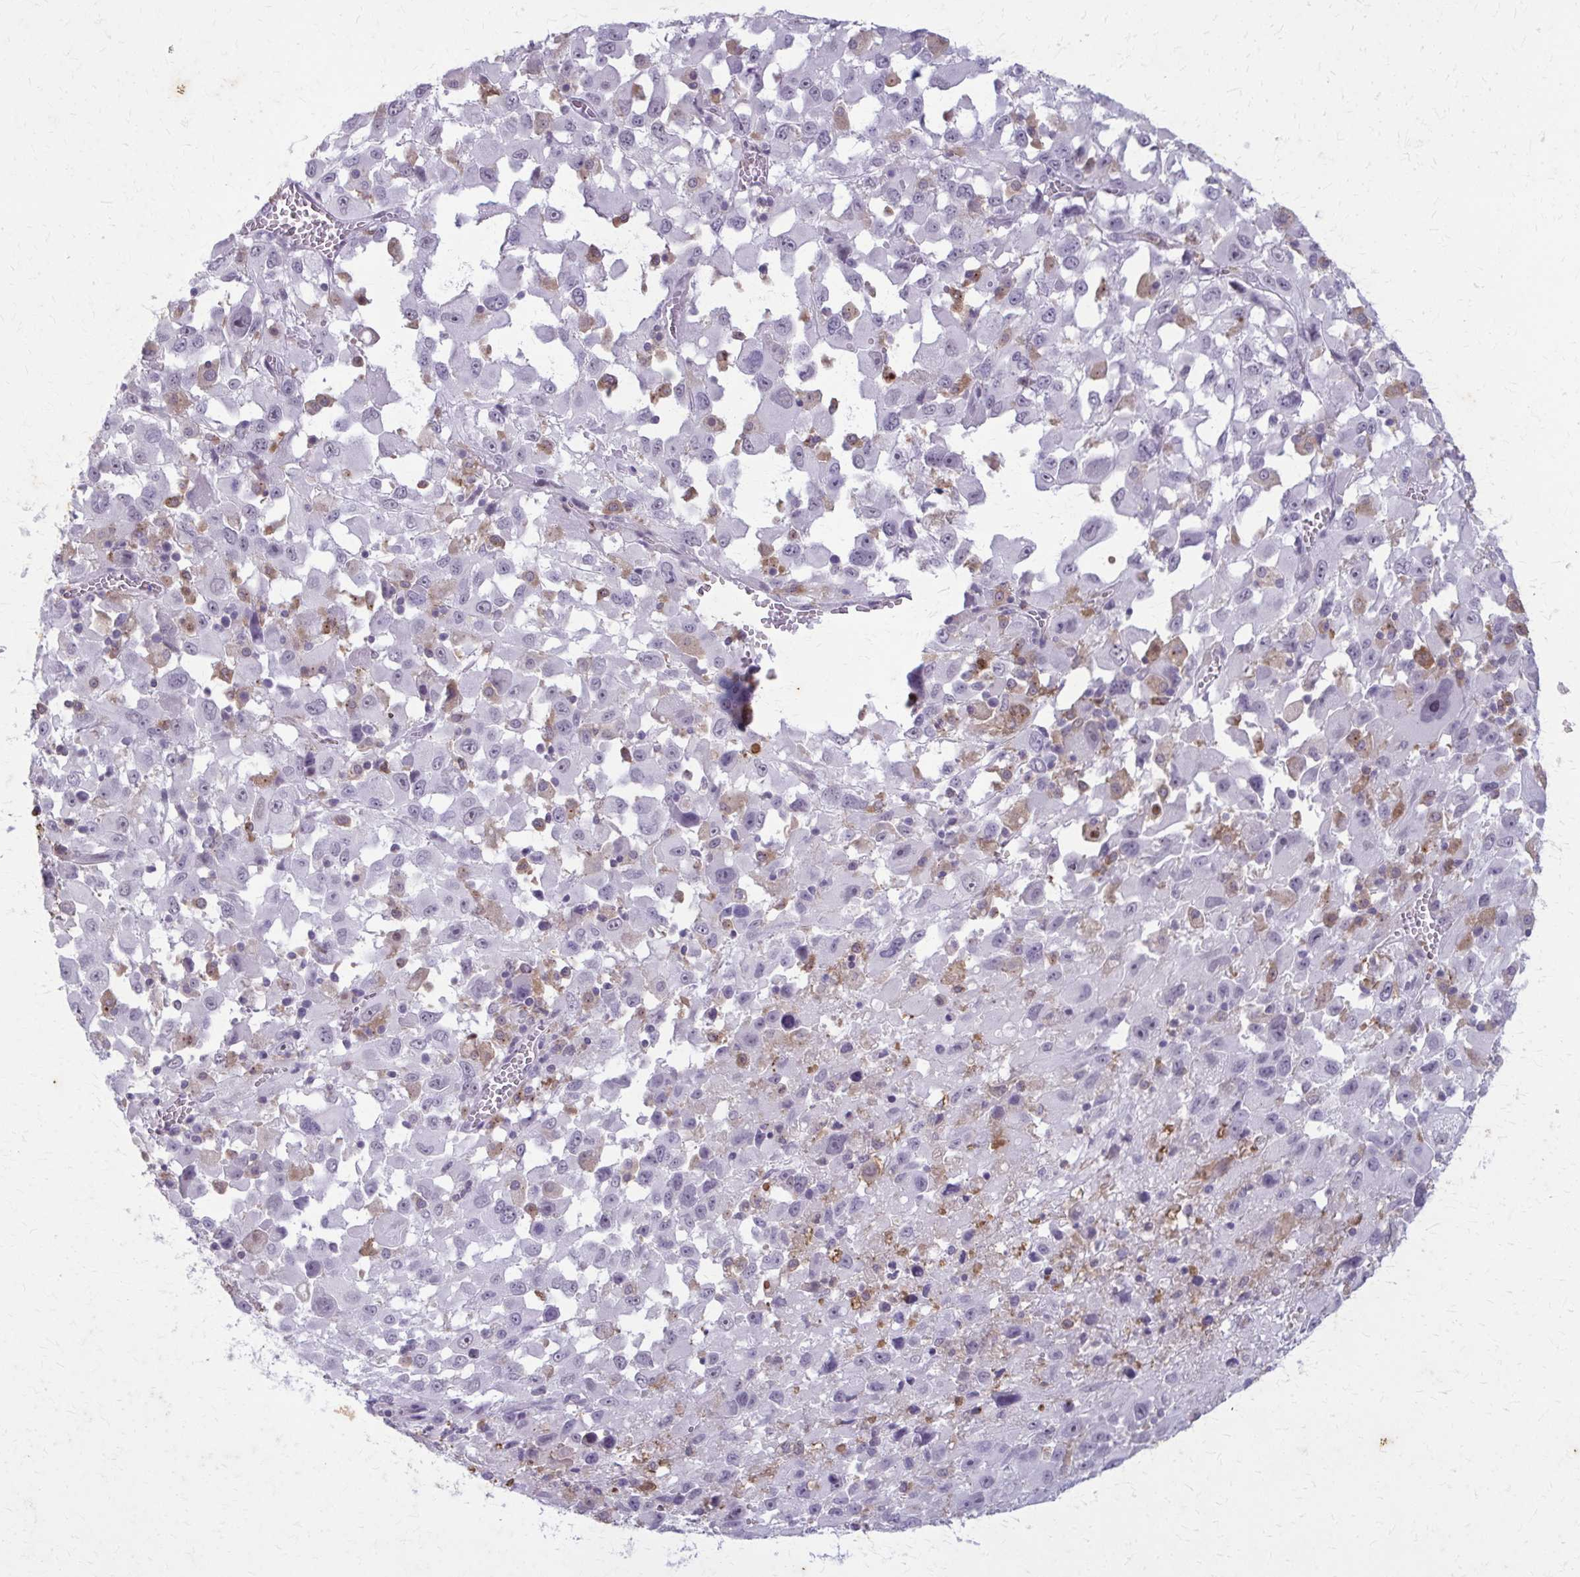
{"staining": {"intensity": "negative", "quantity": "none", "location": "none"}, "tissue": "melanoma", "cell_type": "Tumor cells", "image_type": "cancer", "snomed": [{"axis": "morphology", "description": "Malignant melanoma, Metastatic site"}, {"axis": "topography", "description": "Soft tissue"}], "caption": "Melanoma was stained to show a protein in brown. There is no significant expression in tumor cells. Nuclei are stained in blue.", "gene": "CARD9", "patient": {"sex": "male", "age": 50}}